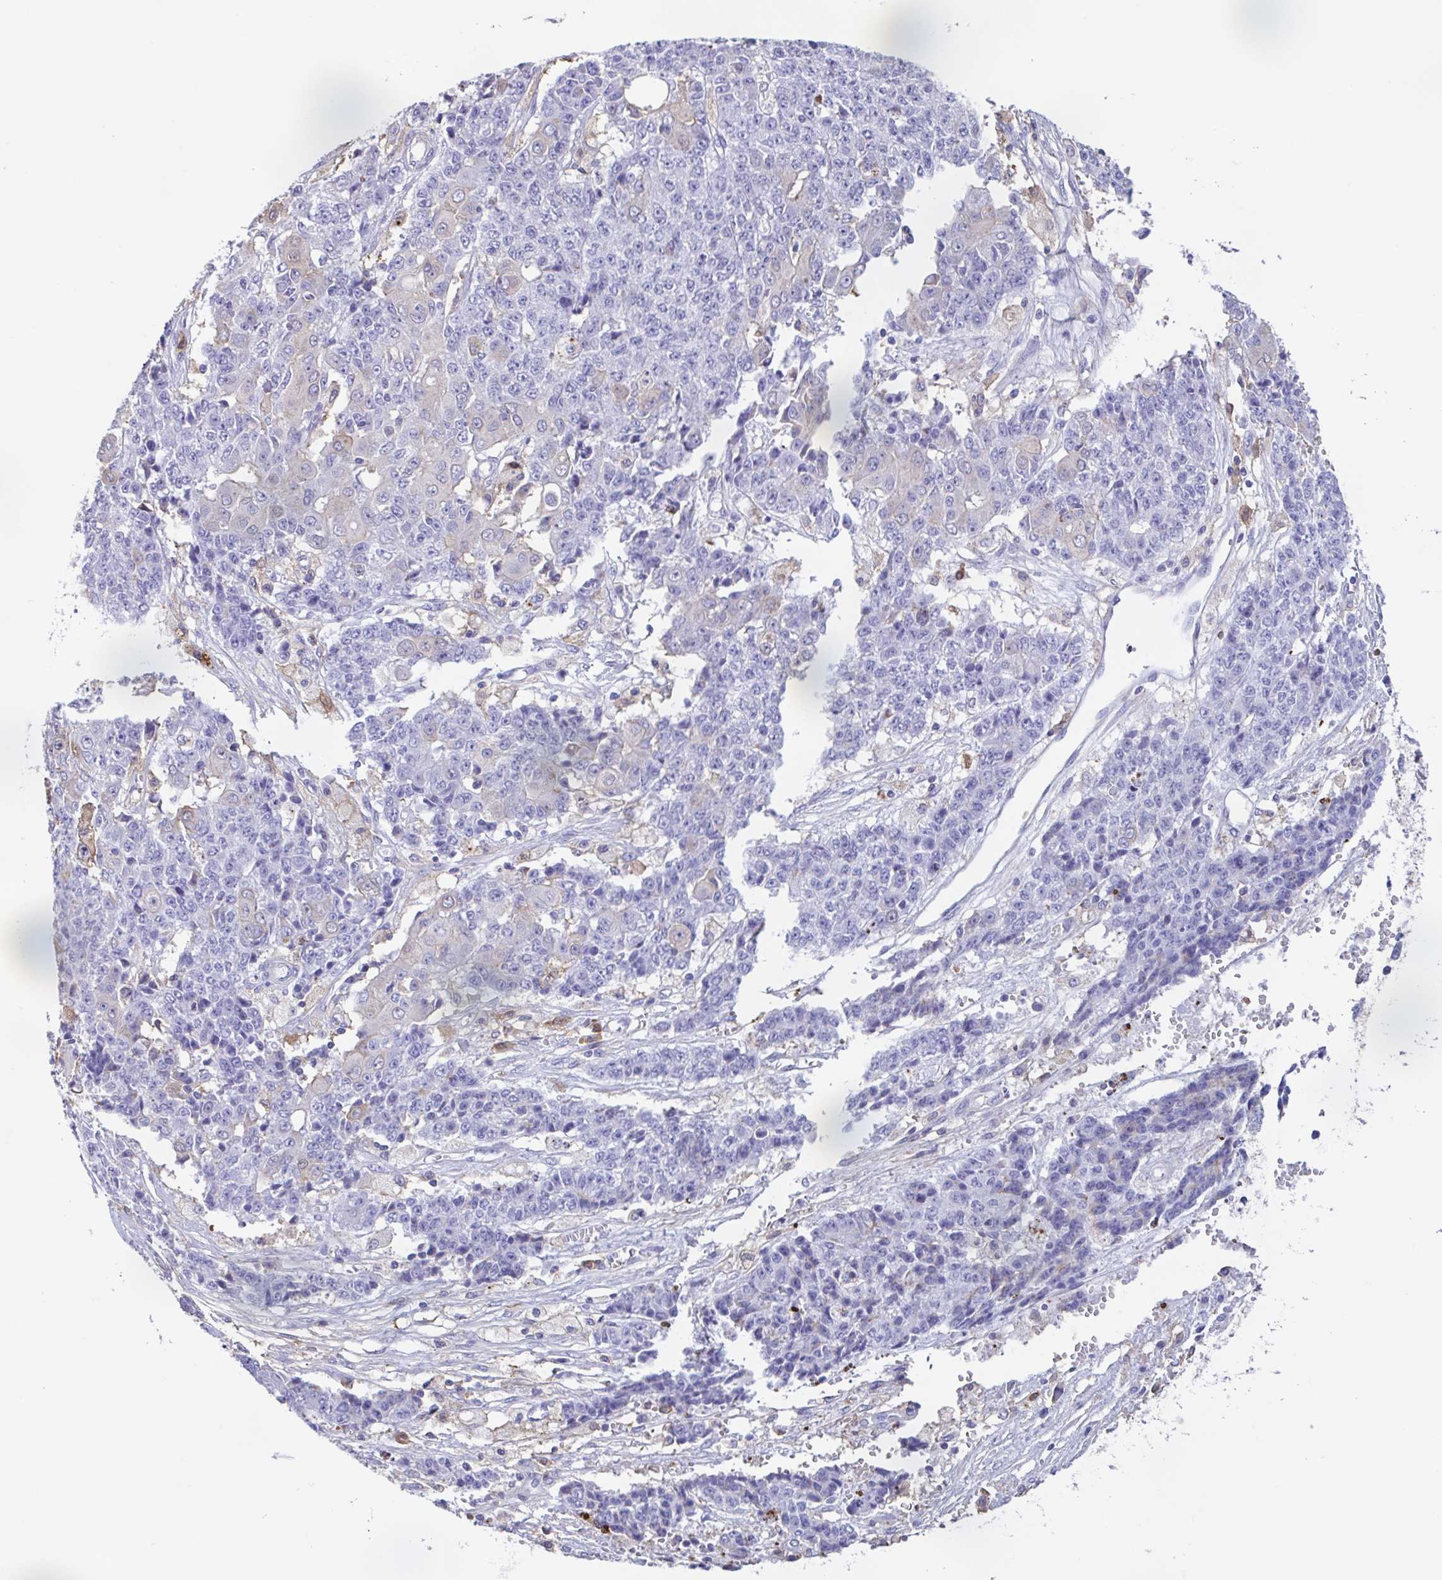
{"staining": {"intensity": "negative", "quantity": "none", "location": "none"}, "tissue": "ovarian cancer", "cell_type": "Tumor cells", "image_type": "cancer", "snomed": [{"axis": "morphology", "description": "Carcinoma, endometroid"}, {"axis": "topography", "description": "Ovary"}], "caption": "This is an IHC micrograph of human ovarian cancer (endometroid carcinoma). There is no staining in tumor cells.", "gene": "ANXA10", "patient": {"sex": "female", "age": 42}}